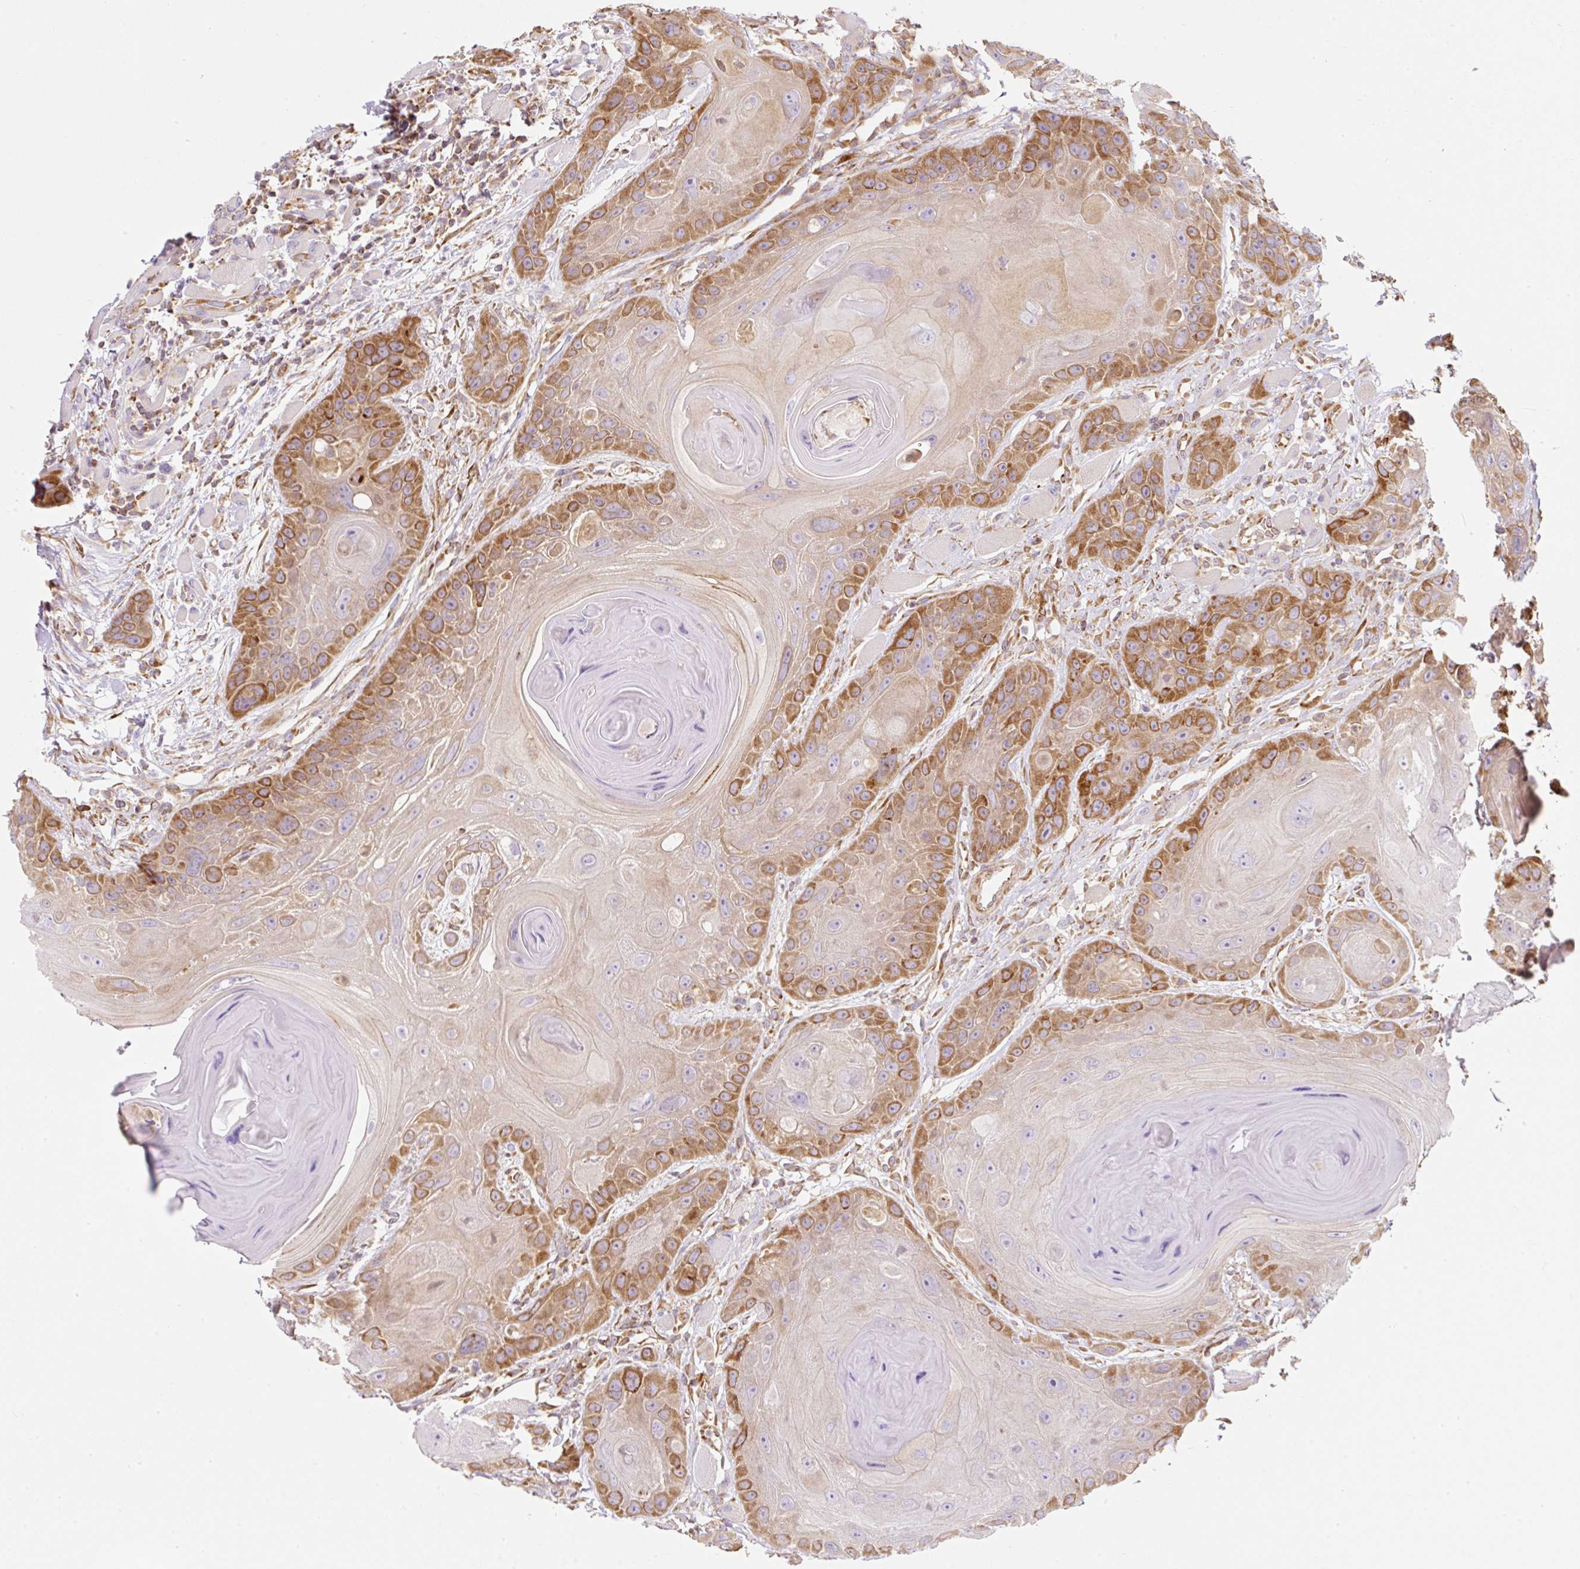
{"staining": {"intensity": "moderate", "quantity": "25%-75%", "location": "cytoplasmic/membranous"}, "tissue": "head and neck cancer", "cell_type": "Tumor cells", "image_type": "cancer", "snomed": [{"axis": "morphology", "description": "Squamous cell carcinoma, NOS"}, {"axis": "topography", "description": "Head-Neck"}], "caption": "A brown stain labels moderate cytoplasmic/membranous positivity of a protein in head and neck squamous cell carcinoma tumor cells. The staining is performed using DAB (3,3'-diaminobenzidine) brown chromogen to label protein expression. The nuclei are counter-stained blue using hematoxylin.", "gene": "ERAP2", "patient": {"sex": "female", "age": 59}}